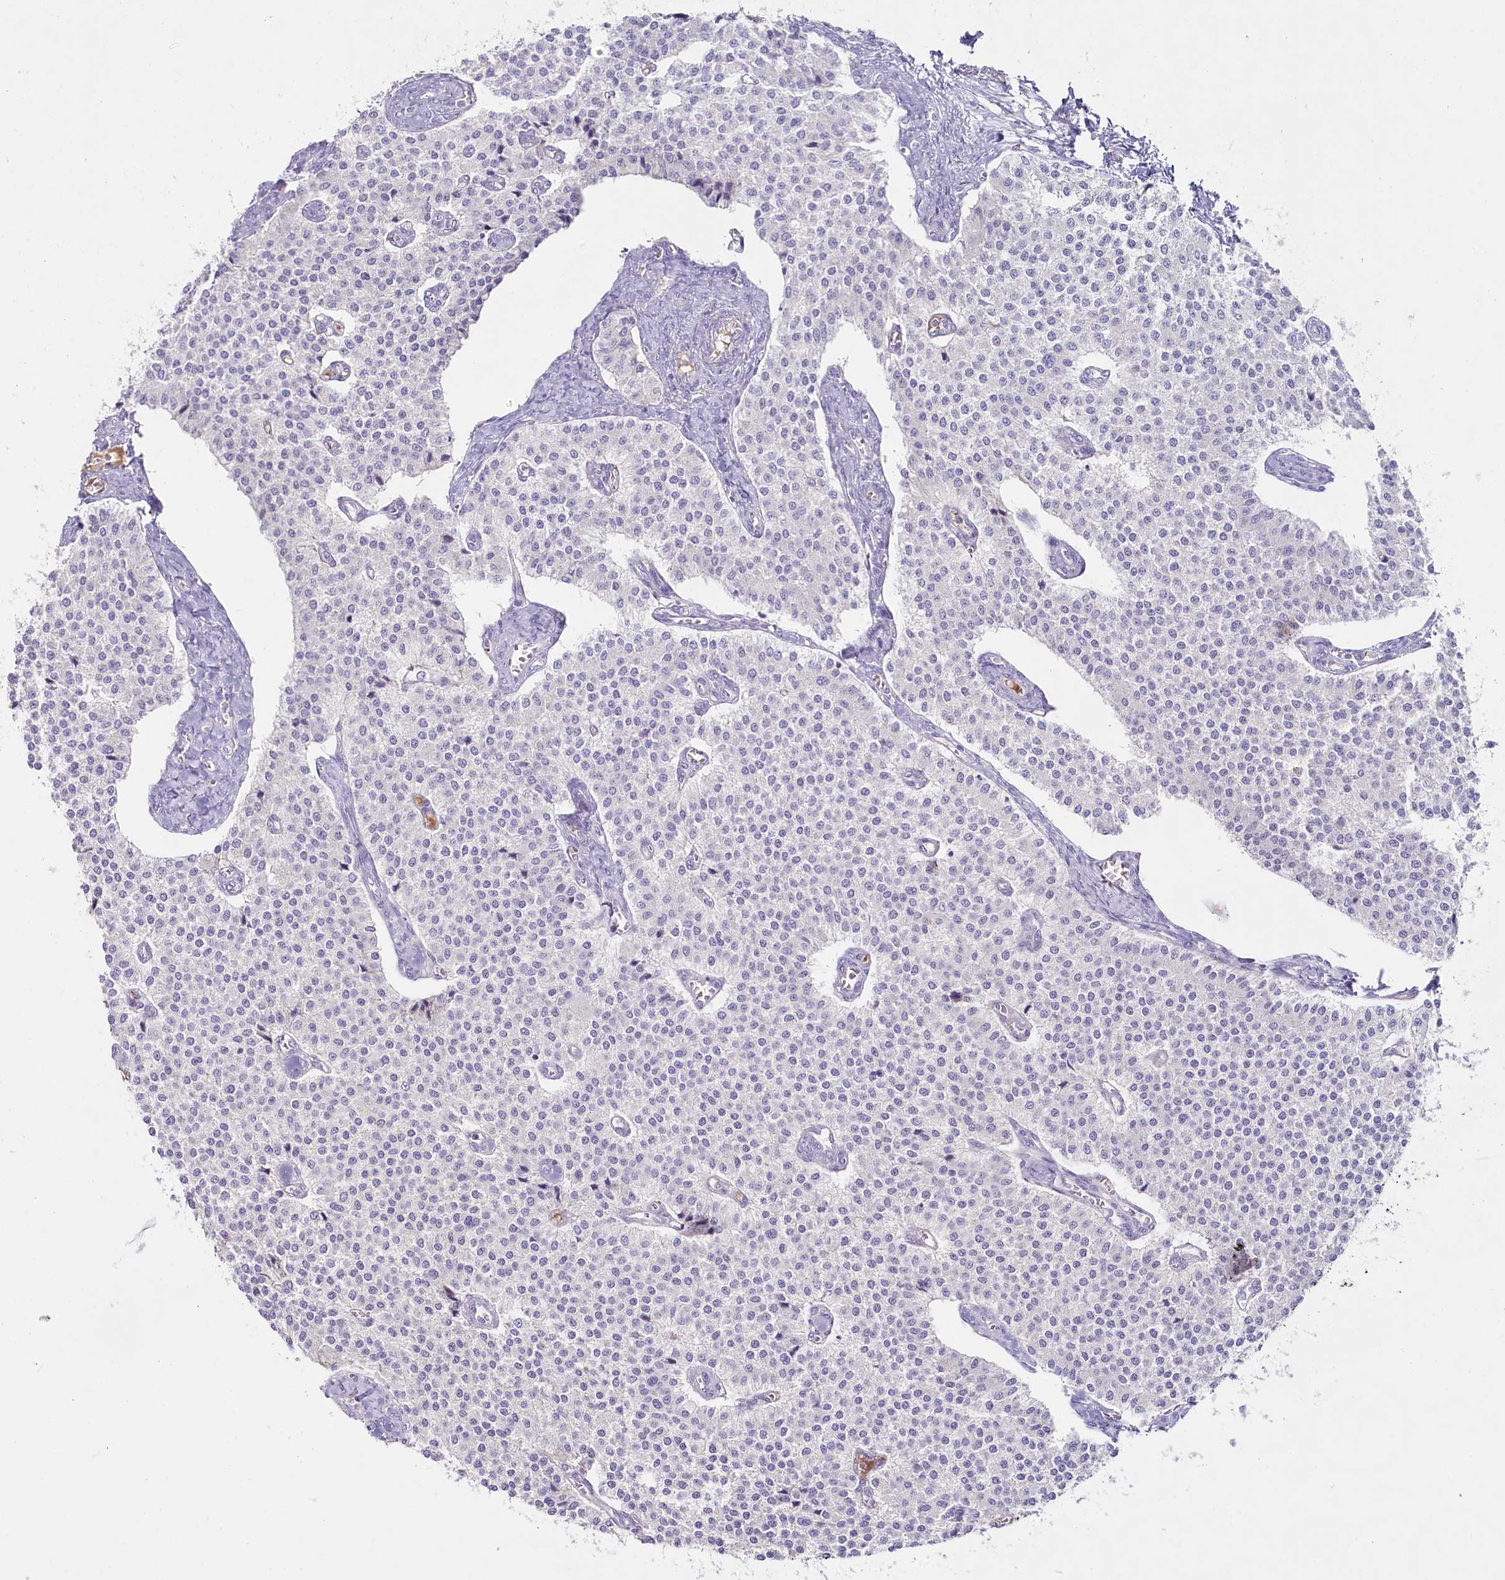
{"staining": {"intensity": "negative", "quantity": "none", "location": "none"}, "tissue": "carcinoid", "cell_type": "Tumor cells", "image_type": "cancer", "snomed": [{"axis": "morphology", "description": "Carcinoid, malignant, NOS"}, {"axis": "topography", "description": "Colon"}], "caption": "Immunohistochemical staining of human carcinoid reveals no significant staining in tumor cells.", "gene": "HPD", "patient": {"sex": "female", "age": 52}}